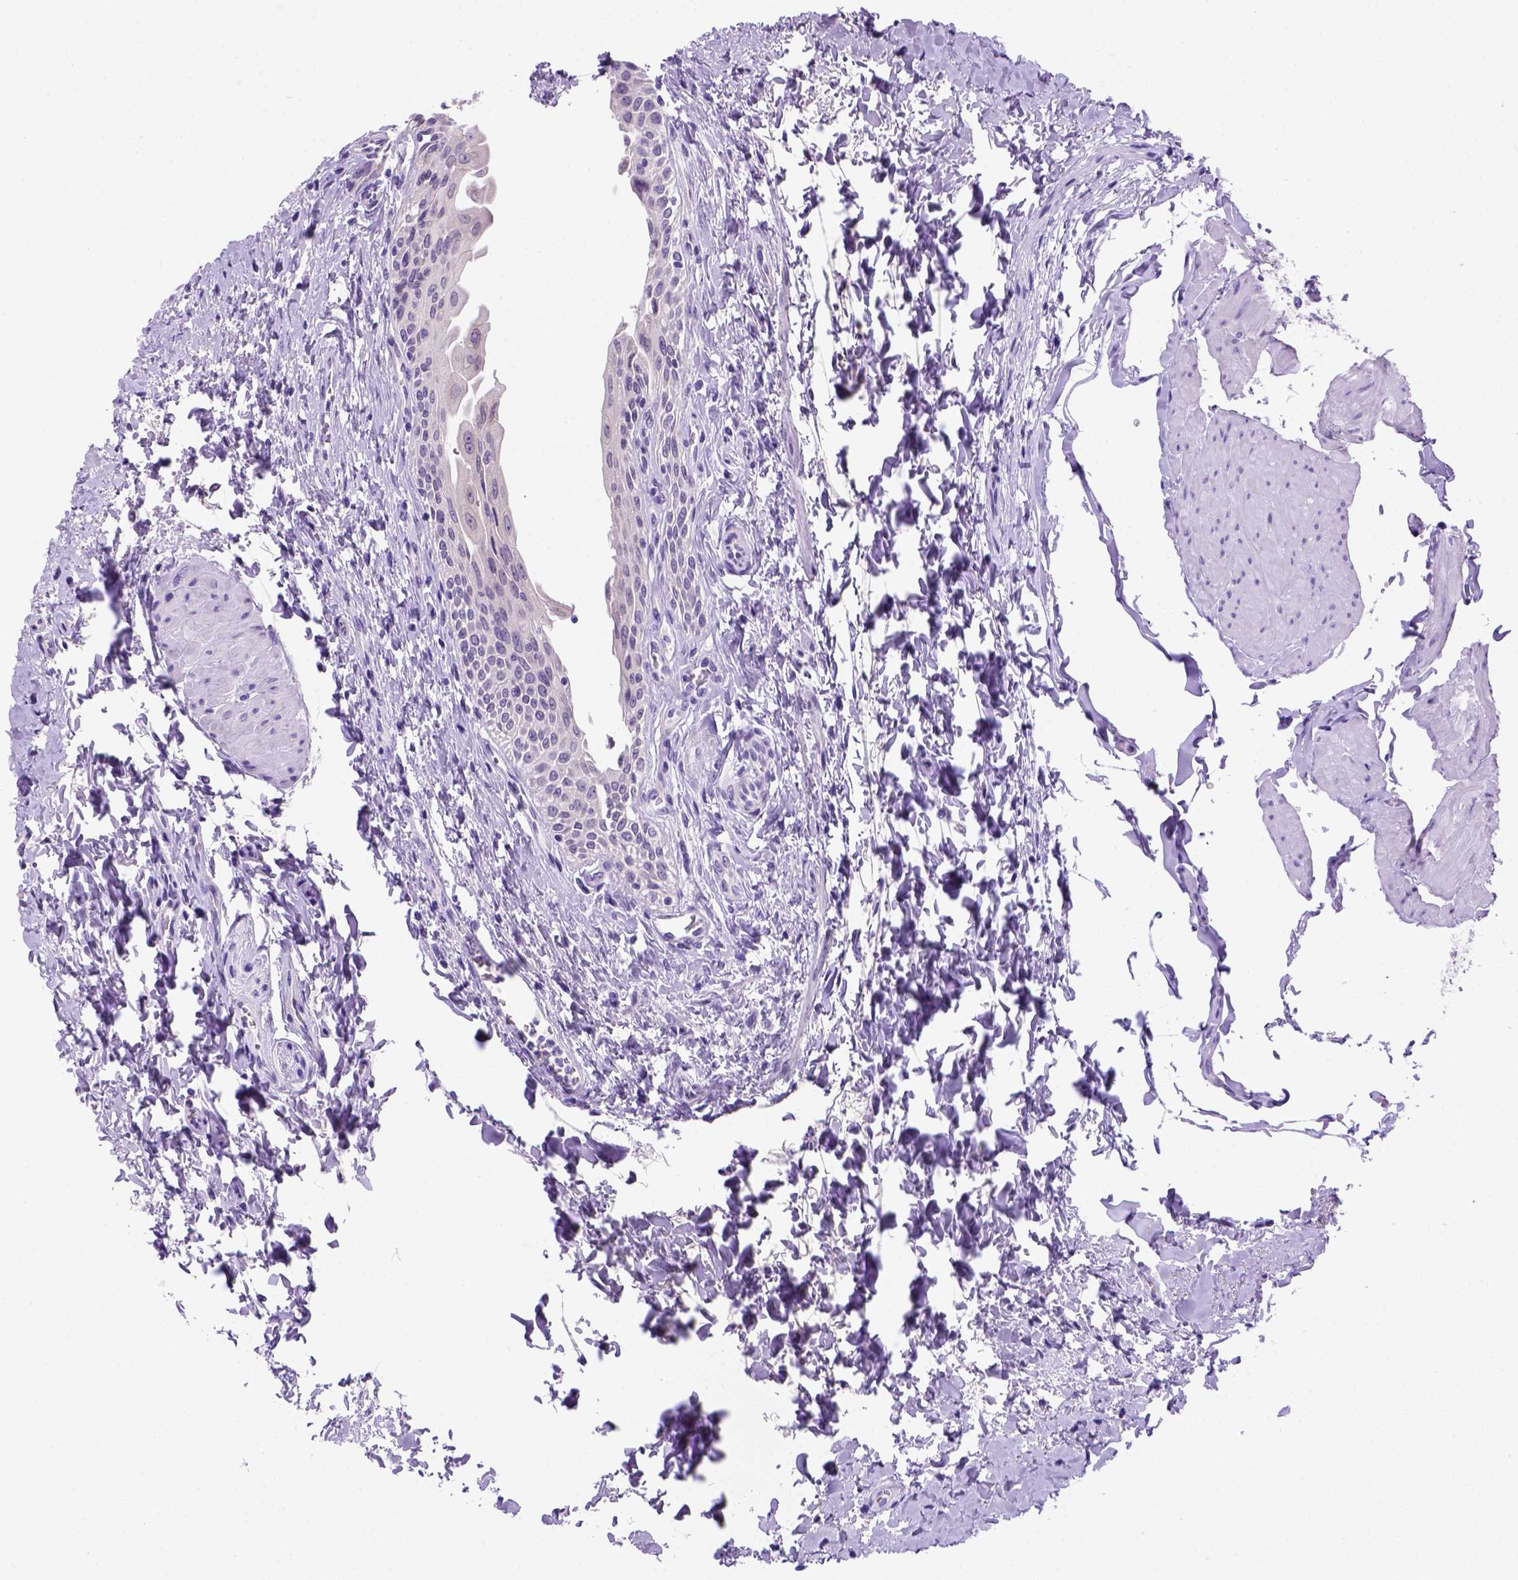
{"staining": {"intensity": "negative", "quantity": "none", "location": "none"}, "tissue": "urinary bladder", "cell_type": "Urothelial cells", "image_type": "normal", "snomed": [{"axis": "morphology", "description": "Normal tissue, NOS"}, {"axis": "topography", "description": "Urinary bladder"}], "caption": "This is an IHC histopathology image of benign urinary bladder. There is no staining in urothelial cells.", "gene": "FAM81B", "patient": {"sex": "male", "age": 56}}